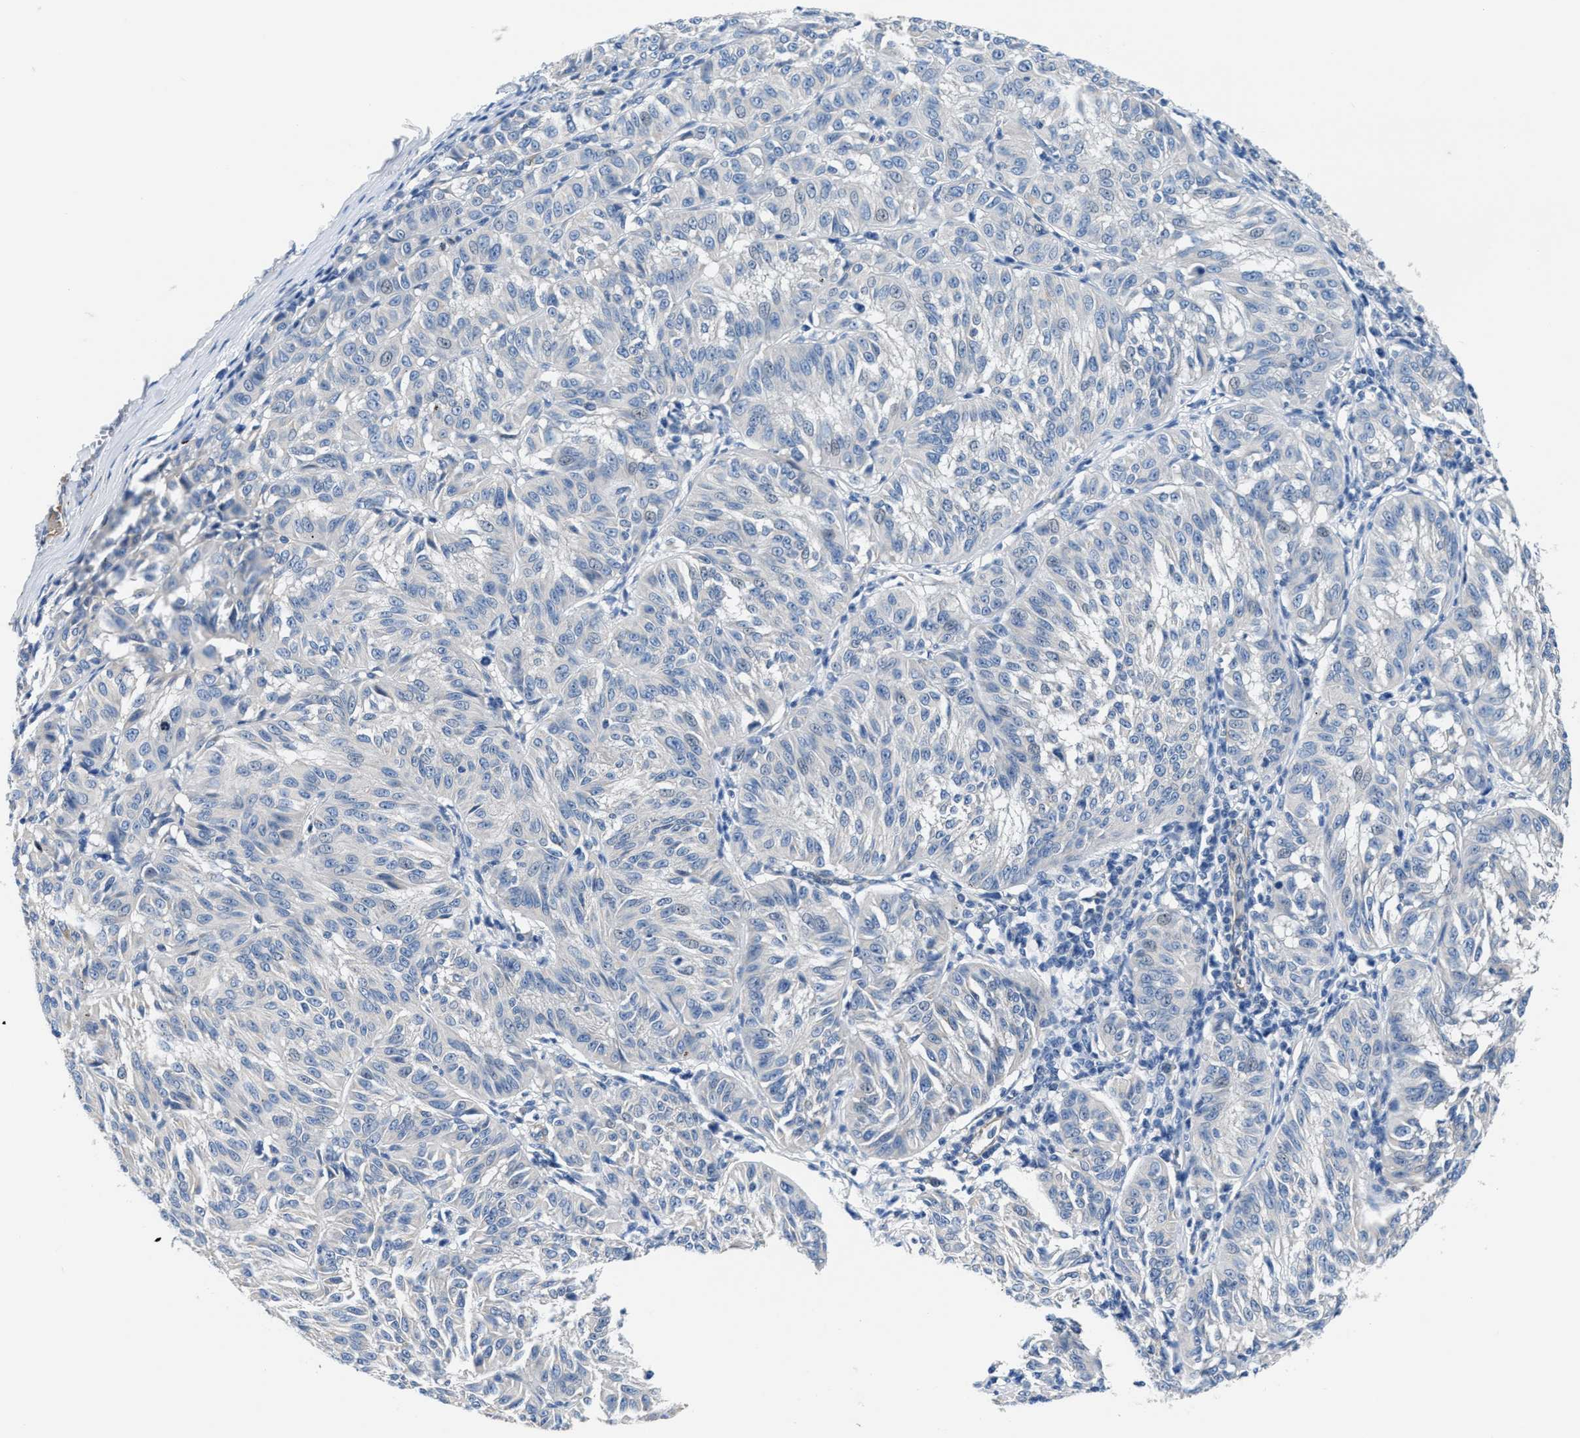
{"staining": {"intensity": "negative", "quantity": "none", "location": "none"}, "tissue": "melanoma", "cell_type": "Tumor cells", "image_type": "cancer", "snomed": [{"axis": "morphology", "description": "Malignant melanoma, NOS"}, {"axis": "topography", "description": "Skin"}], "caption": "Tumor cells show no significant positivity in melanoma.", "gene": "PARG", "patient": {"sex": "female", "age": 72}}